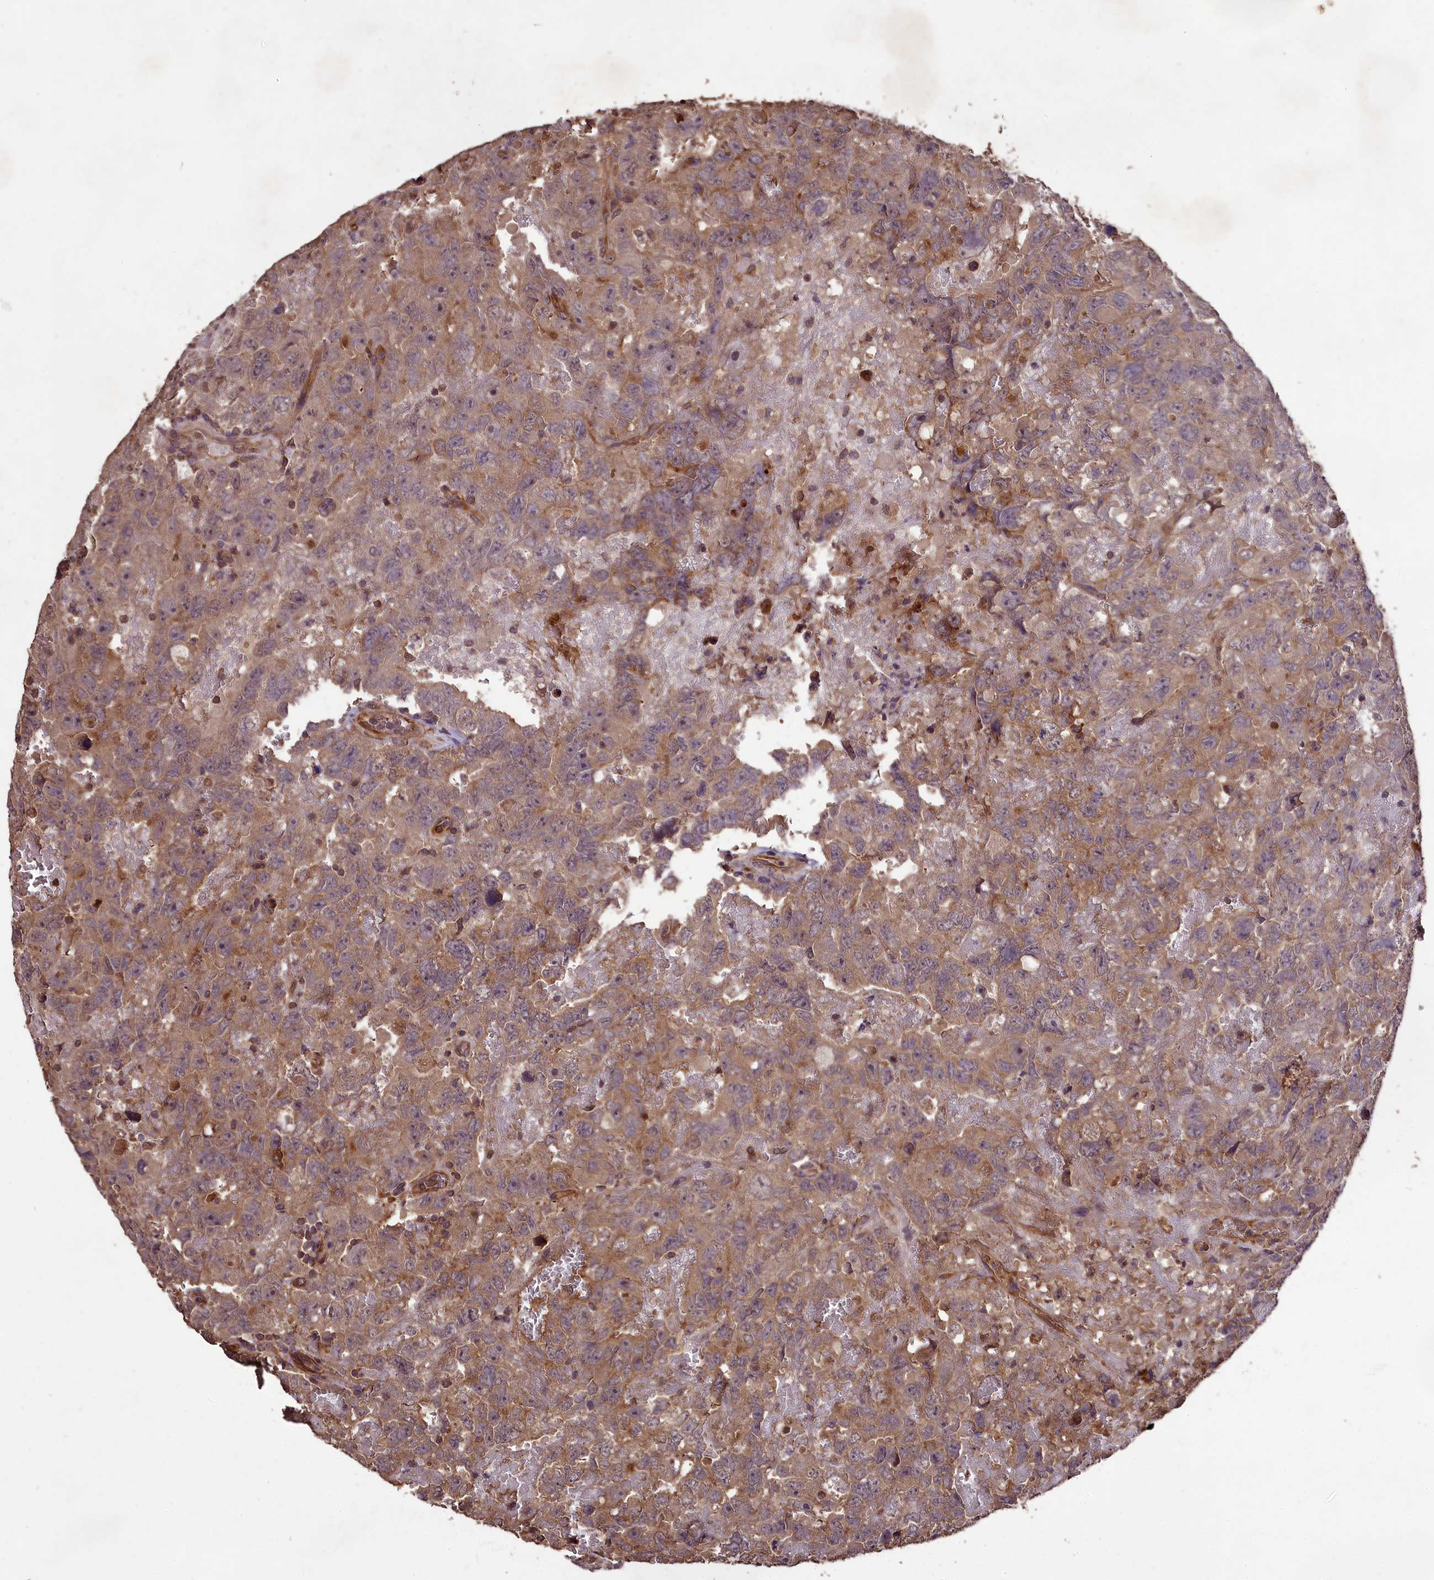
{"staining": {"intensity": "moderate", "quantity": ">75%", "location": "cytoplasmic/membranous"}, "tissue": "testis cancer", "cell_type": "Tumor cells", "image_type": "cancer", "snomed": [{"axis": "morphology", "description": "Carcinoma, Embryonal, NOS"}, {"axis": "topography", "description": "Testis"}], "caption": "Testis cancer (embryonal carcinoma) stained with DAB (3,3'-diaminobenzidine) IHC reveals medium levels of moderate cytoplasmic/membranous positivity in approximately >75% of tumor cells.", "gene": "TTLL10", "patient": {"sex": "male", "age": 45}}